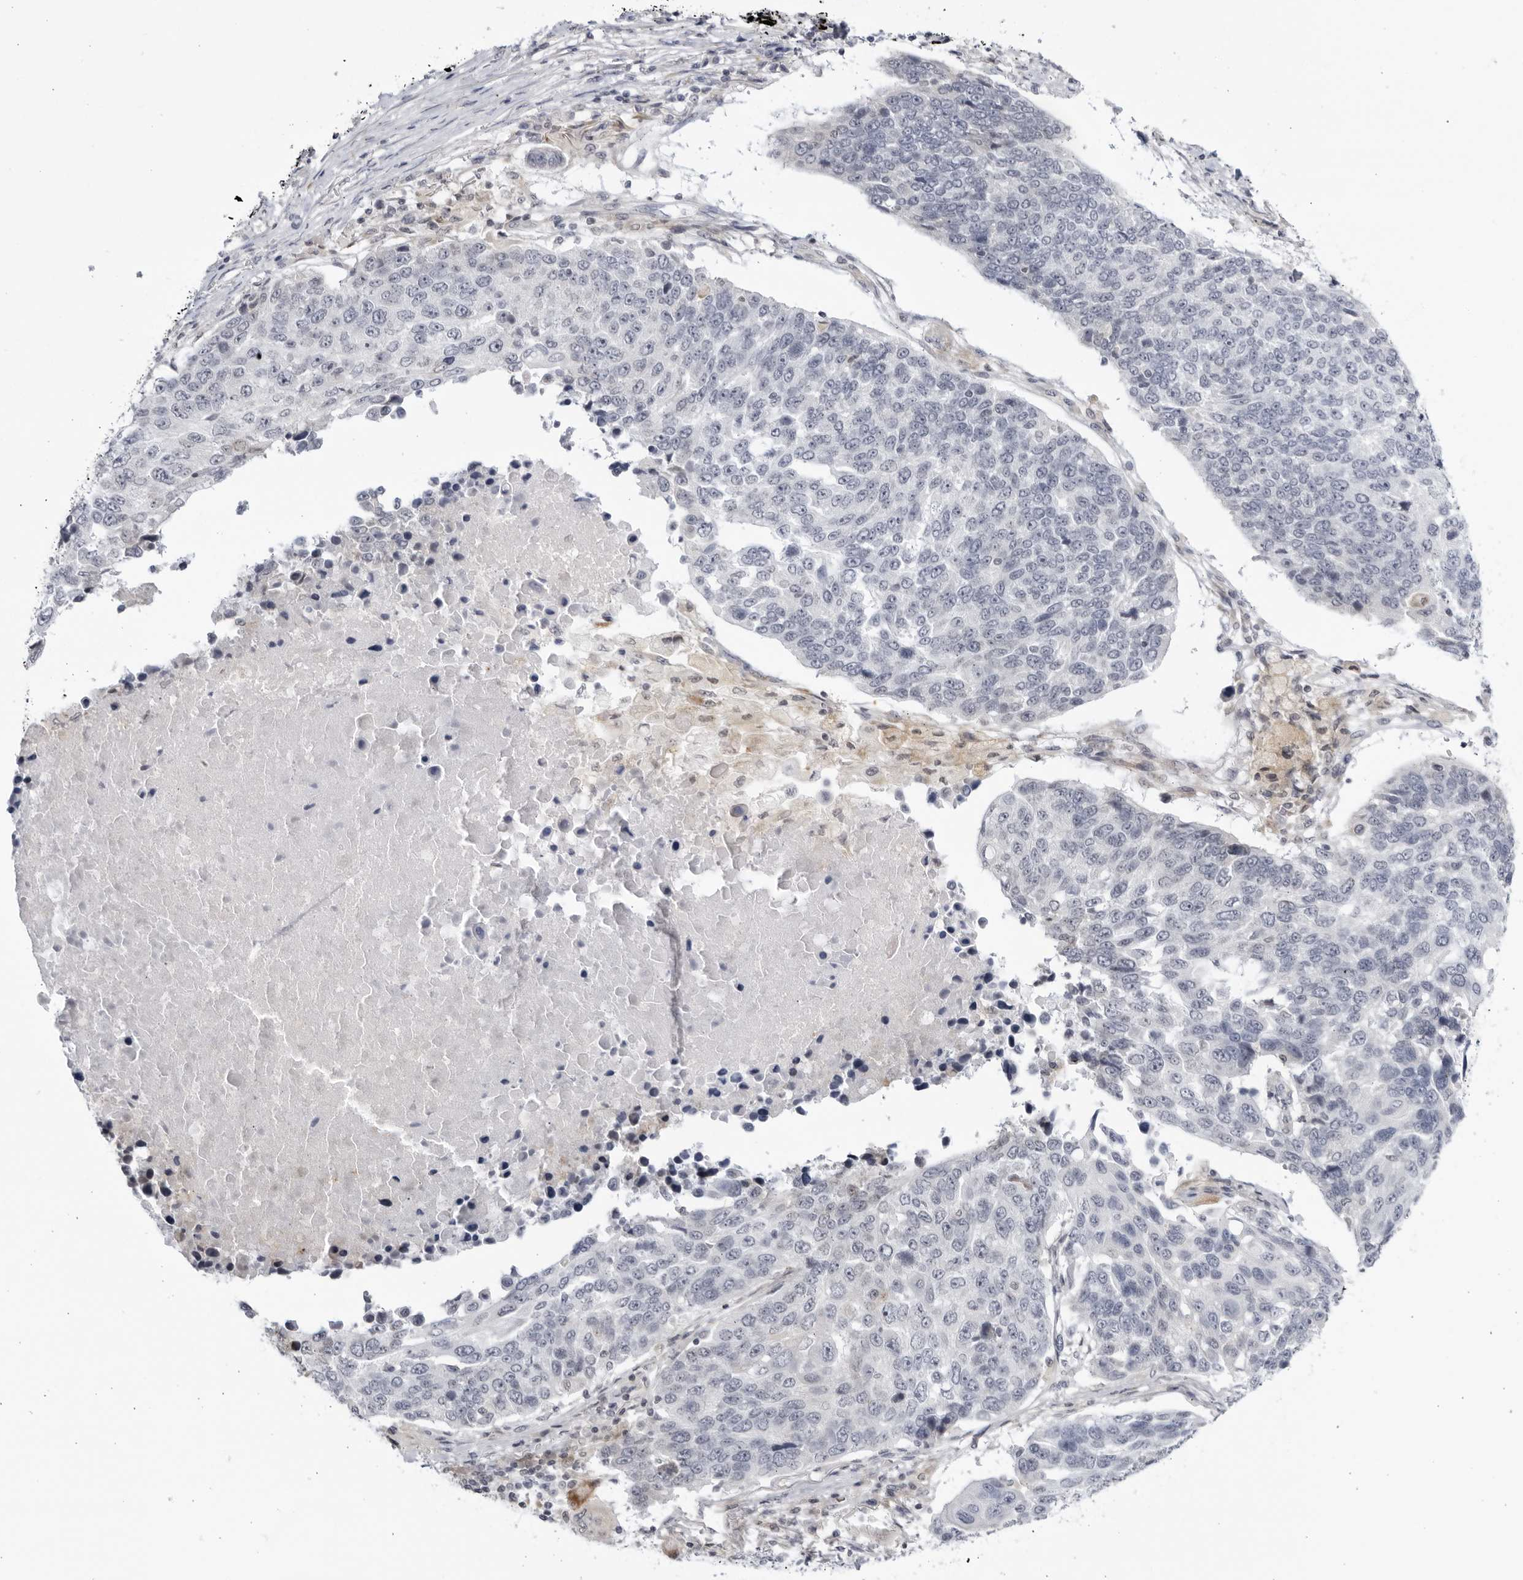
{"staining": {"intensity": "negative", "quantity": "none", "location": "none"}, "tissue": "lung cancer", "cell_type": "Tumor cells", "image_type": "cancer", "snomed": [{"axis": "morphology", "description": "Squamous cell carcinoma, NOS"}, {"axis": "topography", "description": "Lung"}], "caption": "The image demonstrates no significant positivity in tumor cells of lung cancer (squamous cell carcinoma). (Immunohistochemistry, brightfield microscopy, high magnification).", "gene": "CNBD1", "patient": {"sex": "male", "age": 66}}